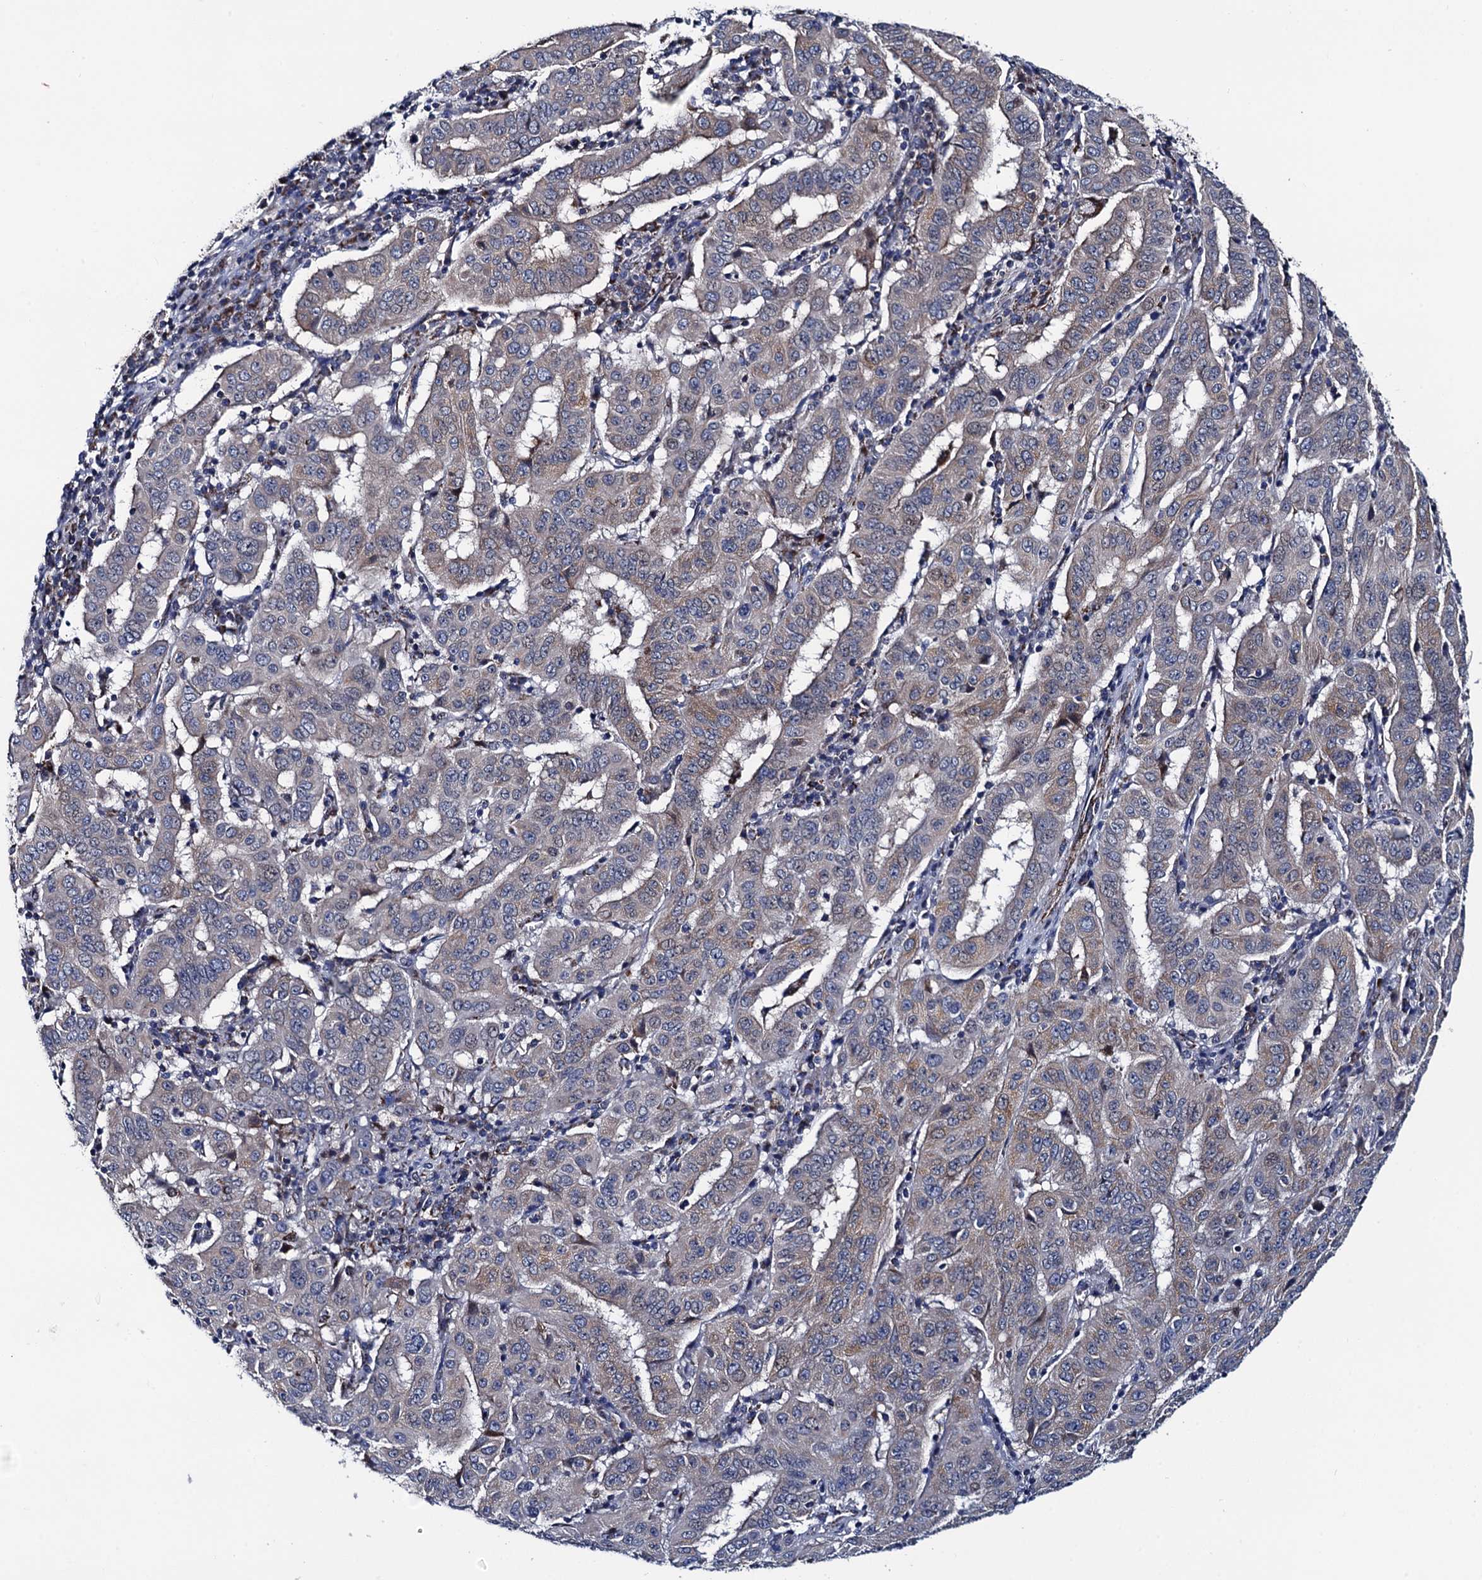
{"staining": {"intensity": "weak", "quantity": "<25%", "location": "cytoplasmic/membranous"}, "tissue": "pancreatic cancer", "cell_type": "Tumor cells", "image_type": "cancer", "snomed": [{"axis": "morphology", "description": "Adenocarcinoma, NOS"}, {"axis": "topography", "description": "Pancreas"}], "caption": "DAB (3,3'-diaminobenzidine) immunohistochemical staining of pancreatic cancer displays no significant positivity in tumor cells.", "gene": "PTCD3", "patient": {"sex": "male", "age": 63}}